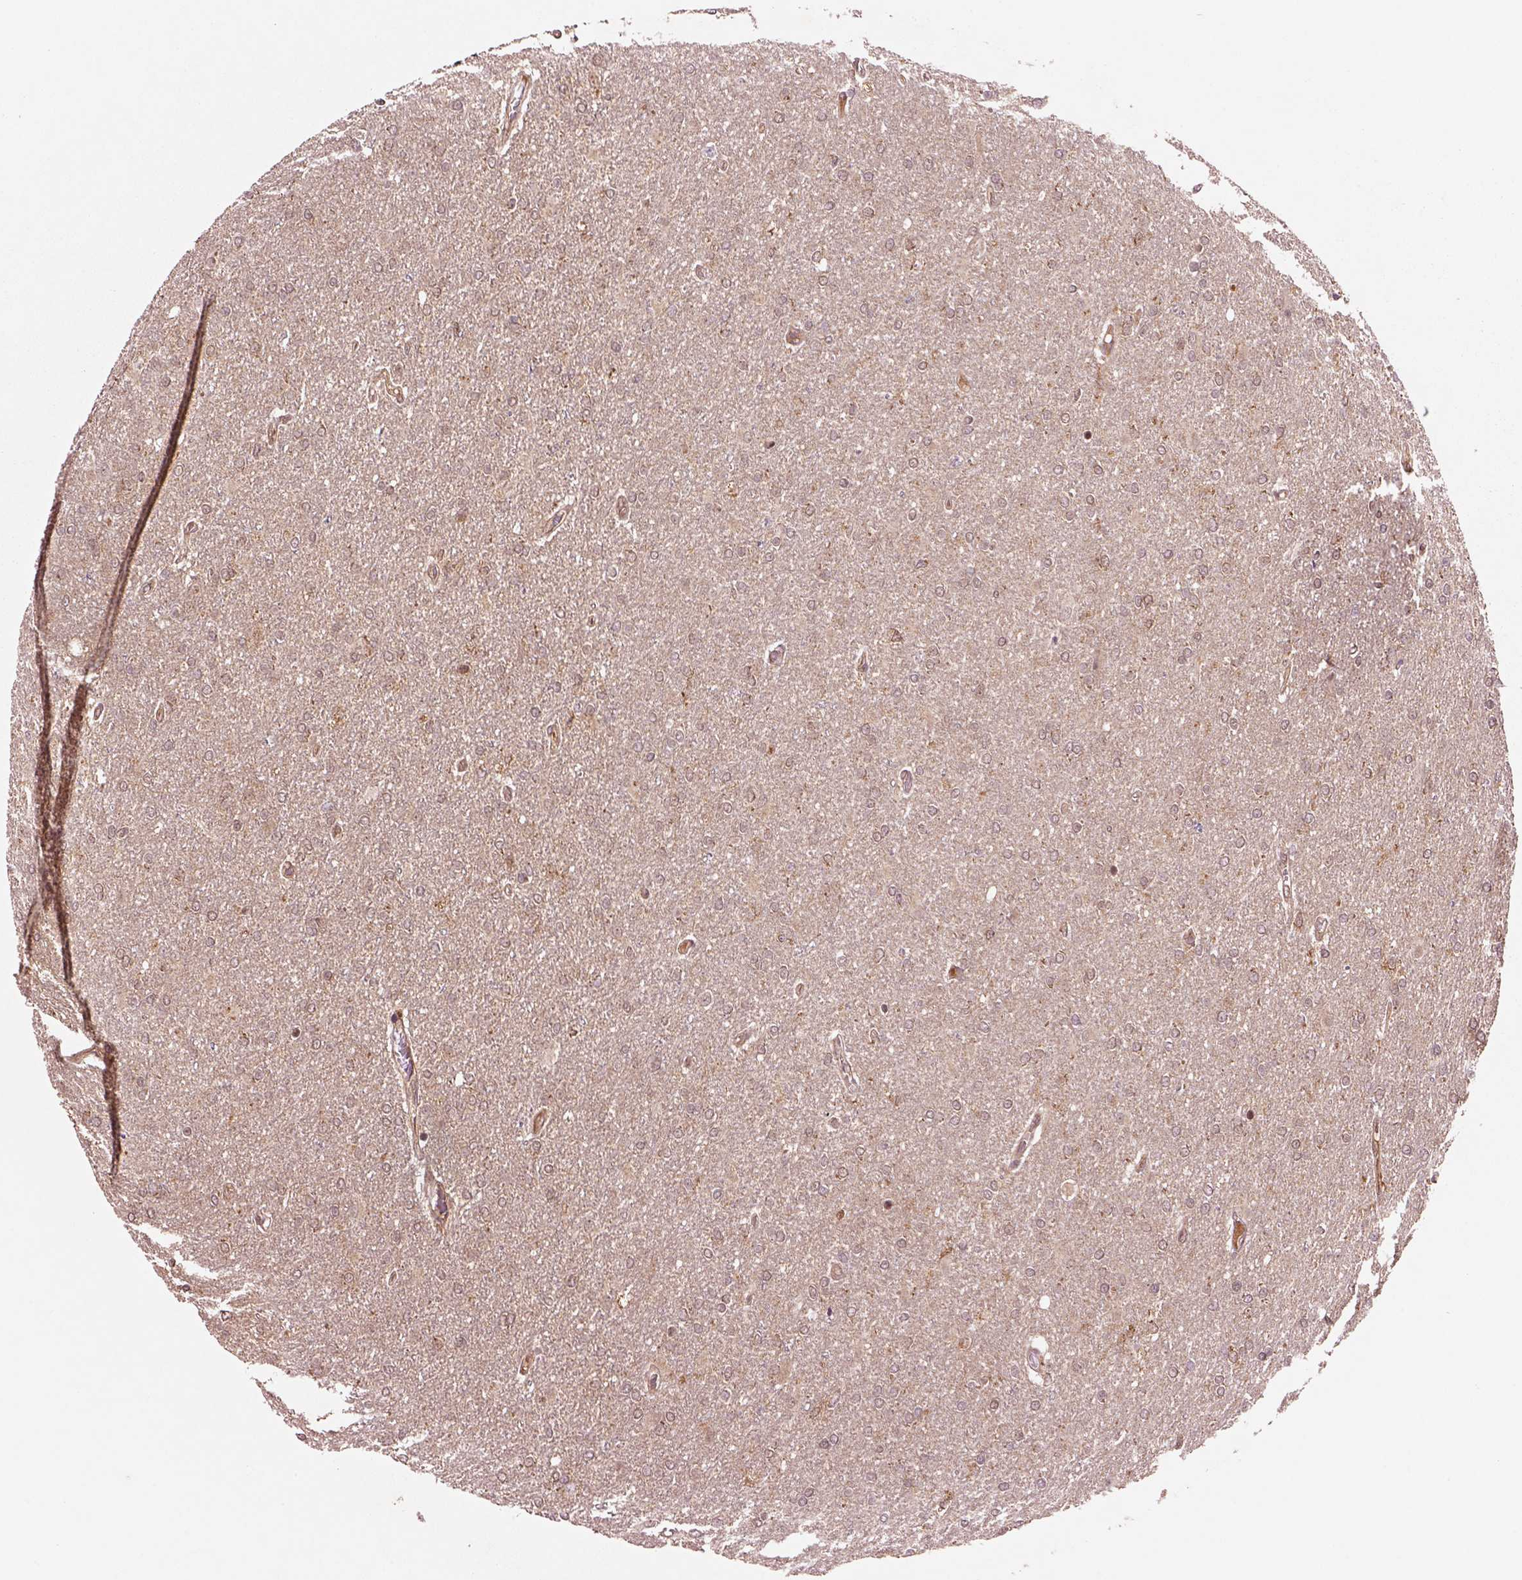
{"staining": {"intensity": "negative", "quantity": "none", "location": "none"}, "tissue": "glioma", "cell_type": "Tumor cells", "image_type": "cancer", "snomed": [{"axis": "morphology", "description": "Glioma, malignant, High grade"}, {"axis": "topography", "description": "Cerebral cortex"}], "caption": "This micrograph is of malignant glioma (high-grade) stained with immunohistochemistry to label a protein in brown with the nuclei are counter-stained blue. There is no staining in tumor cells.", "gene": "MDP1", "patient": {"sex": "male", "age": 70}}